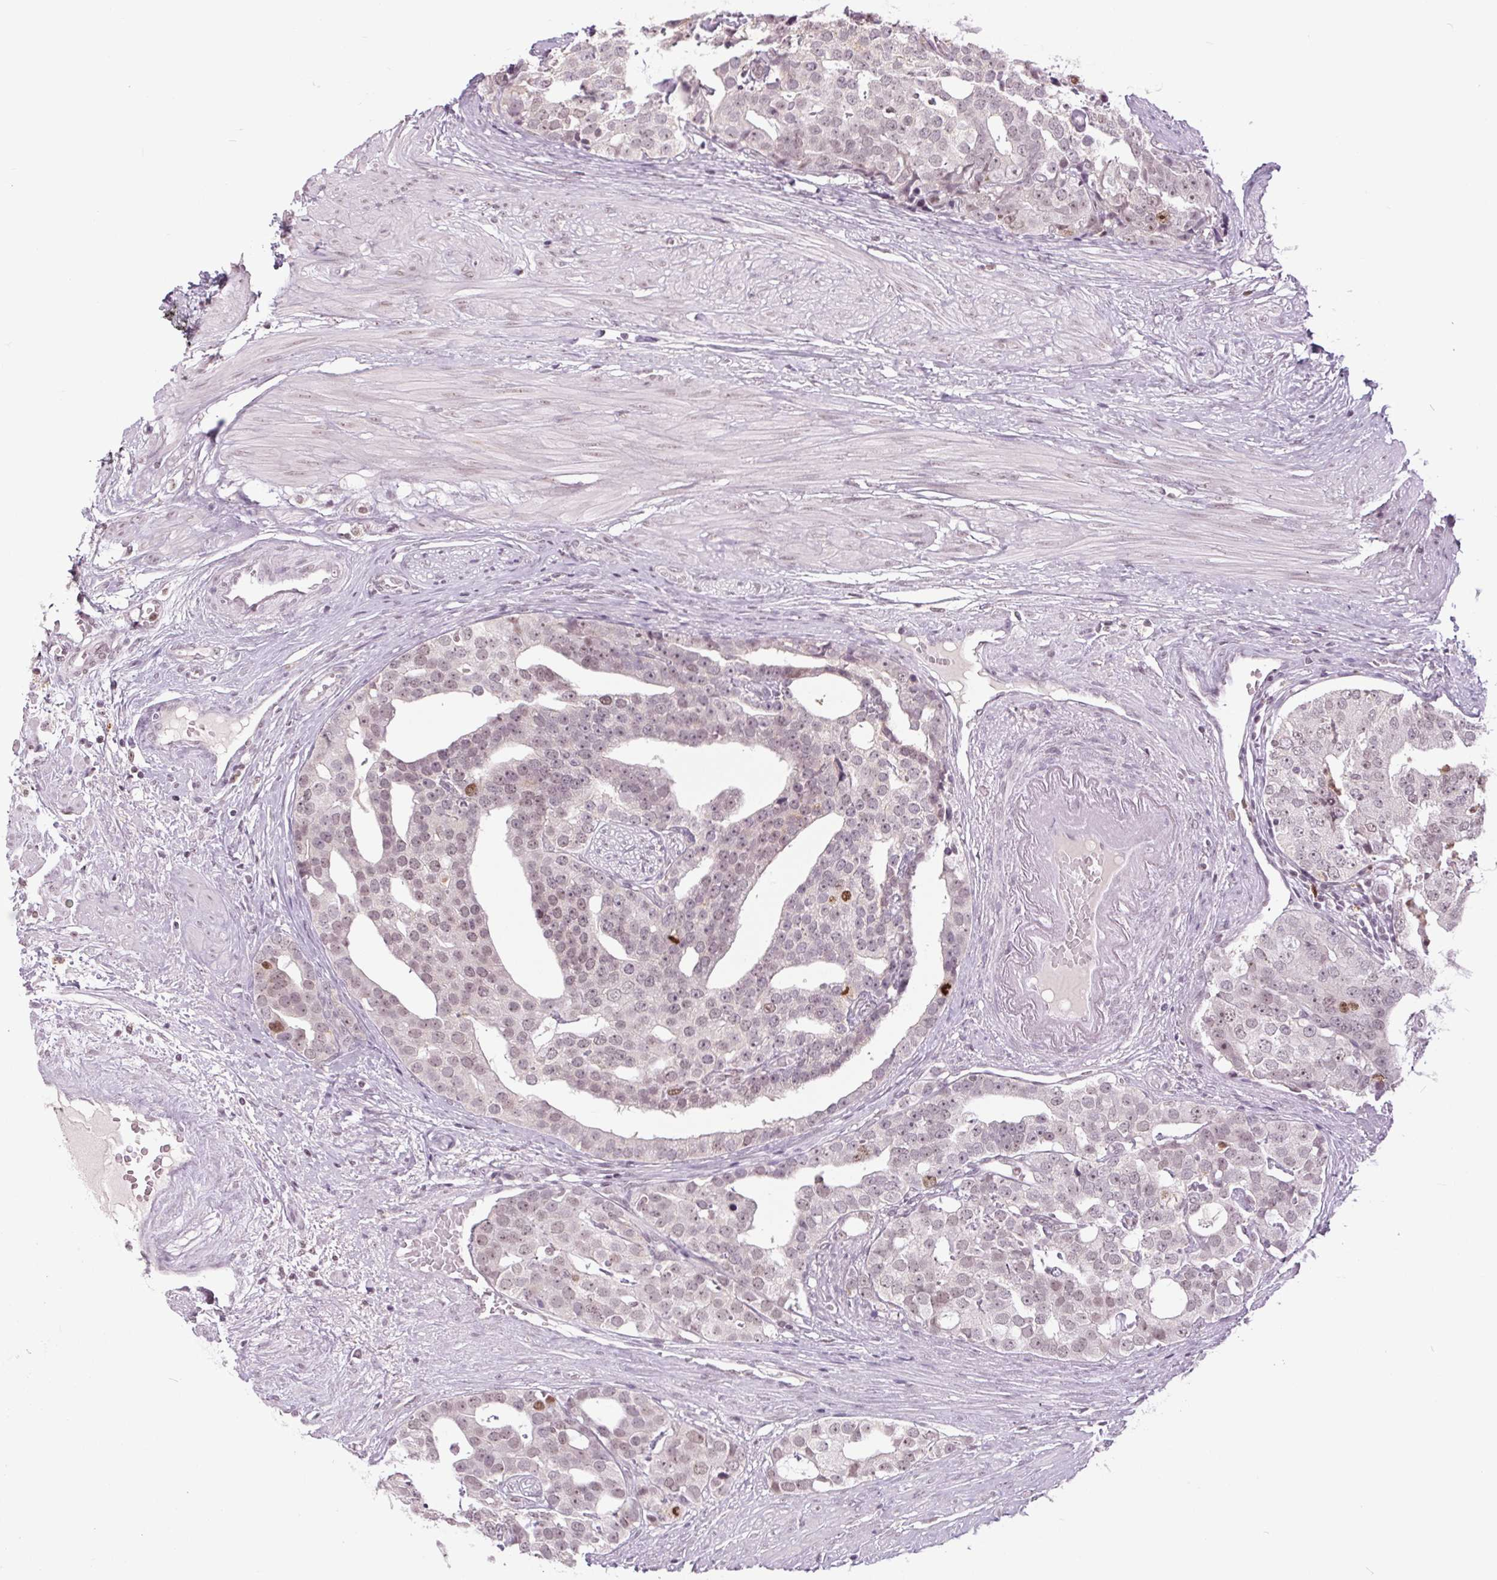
{"staining": {"intensity": "weak", "quantity": "25%-75%", "location": "nuclear"}, "tissue": "prostate cancer", "cell_type": "Tumor cells", "image_type": "cancer", "snomed": [{"axis": "morphology", "description": "Adenocarcinoma, High grade"}, {"axis": "topography", "description": "Prostate"}], "caption": "A high-resolution micrograph shows immunohistochemistry staining of prostate high-grade adenocarcinoma, which demonstrates weak nuclear positivity in about 25%-75% of tumor cells.", "gene": "SMIM6", "patient": {"sex": "male", "age": 71}}